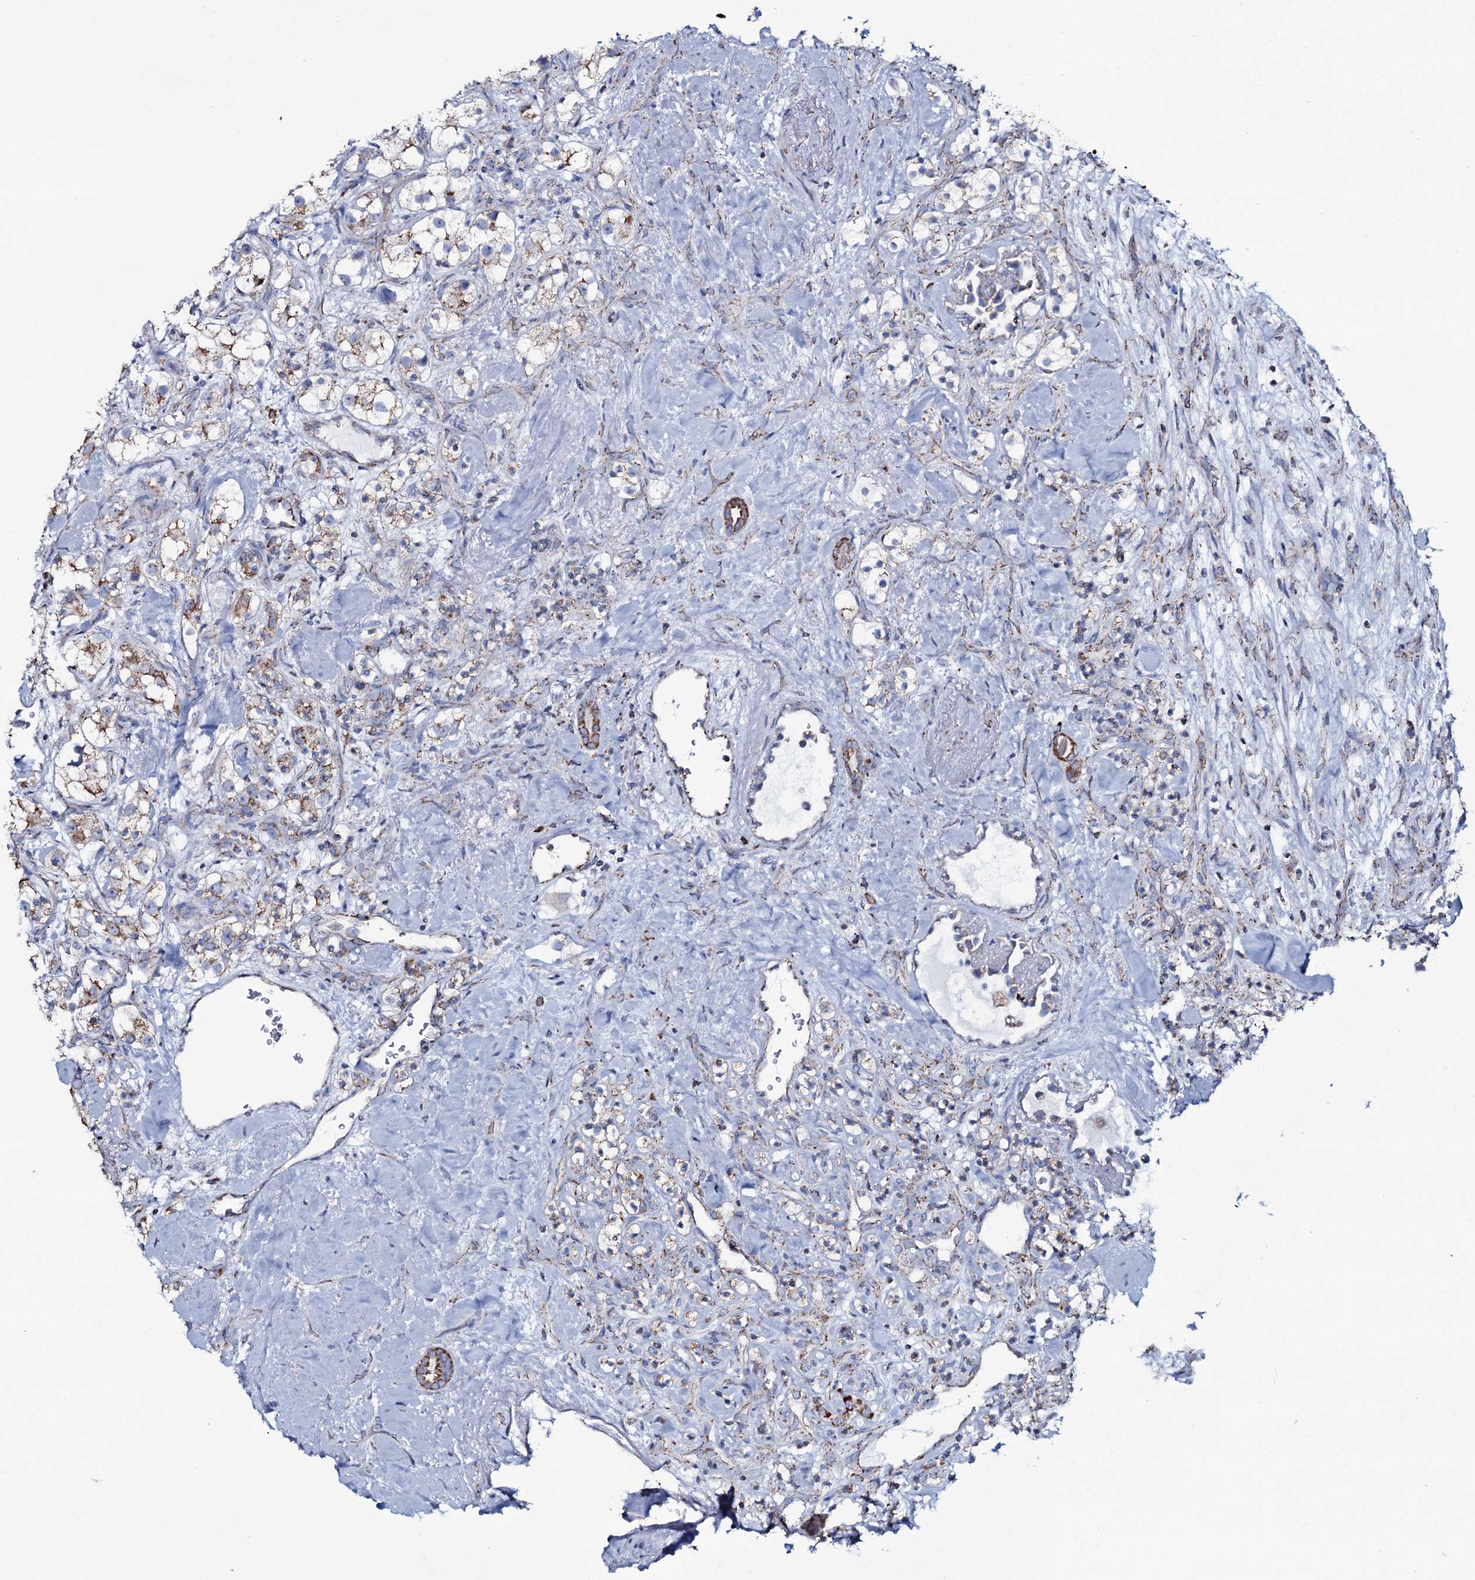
{"staining": {"intensity": "moderate", "quantity": ">75%", "location": "cytoplasmic/membranous"}, "tissue": "renal cancer", "cell_type": "Tumor cells", "image_type": "cancer", "snomed": [{"axis": "morphology", "description": "Adenocarcinoma, NOS"}, {"axis": "topography", "description": "Kidney"}], "caption": "Adenocarcinoma (renal) was stained to show a protein in brown. There is medium levels of moderate cytoplasmic/membranous expression in approximately >75% of tumor cells.", "gene": "MRPS35", "patient": {"sex": "male", "age": 77}}